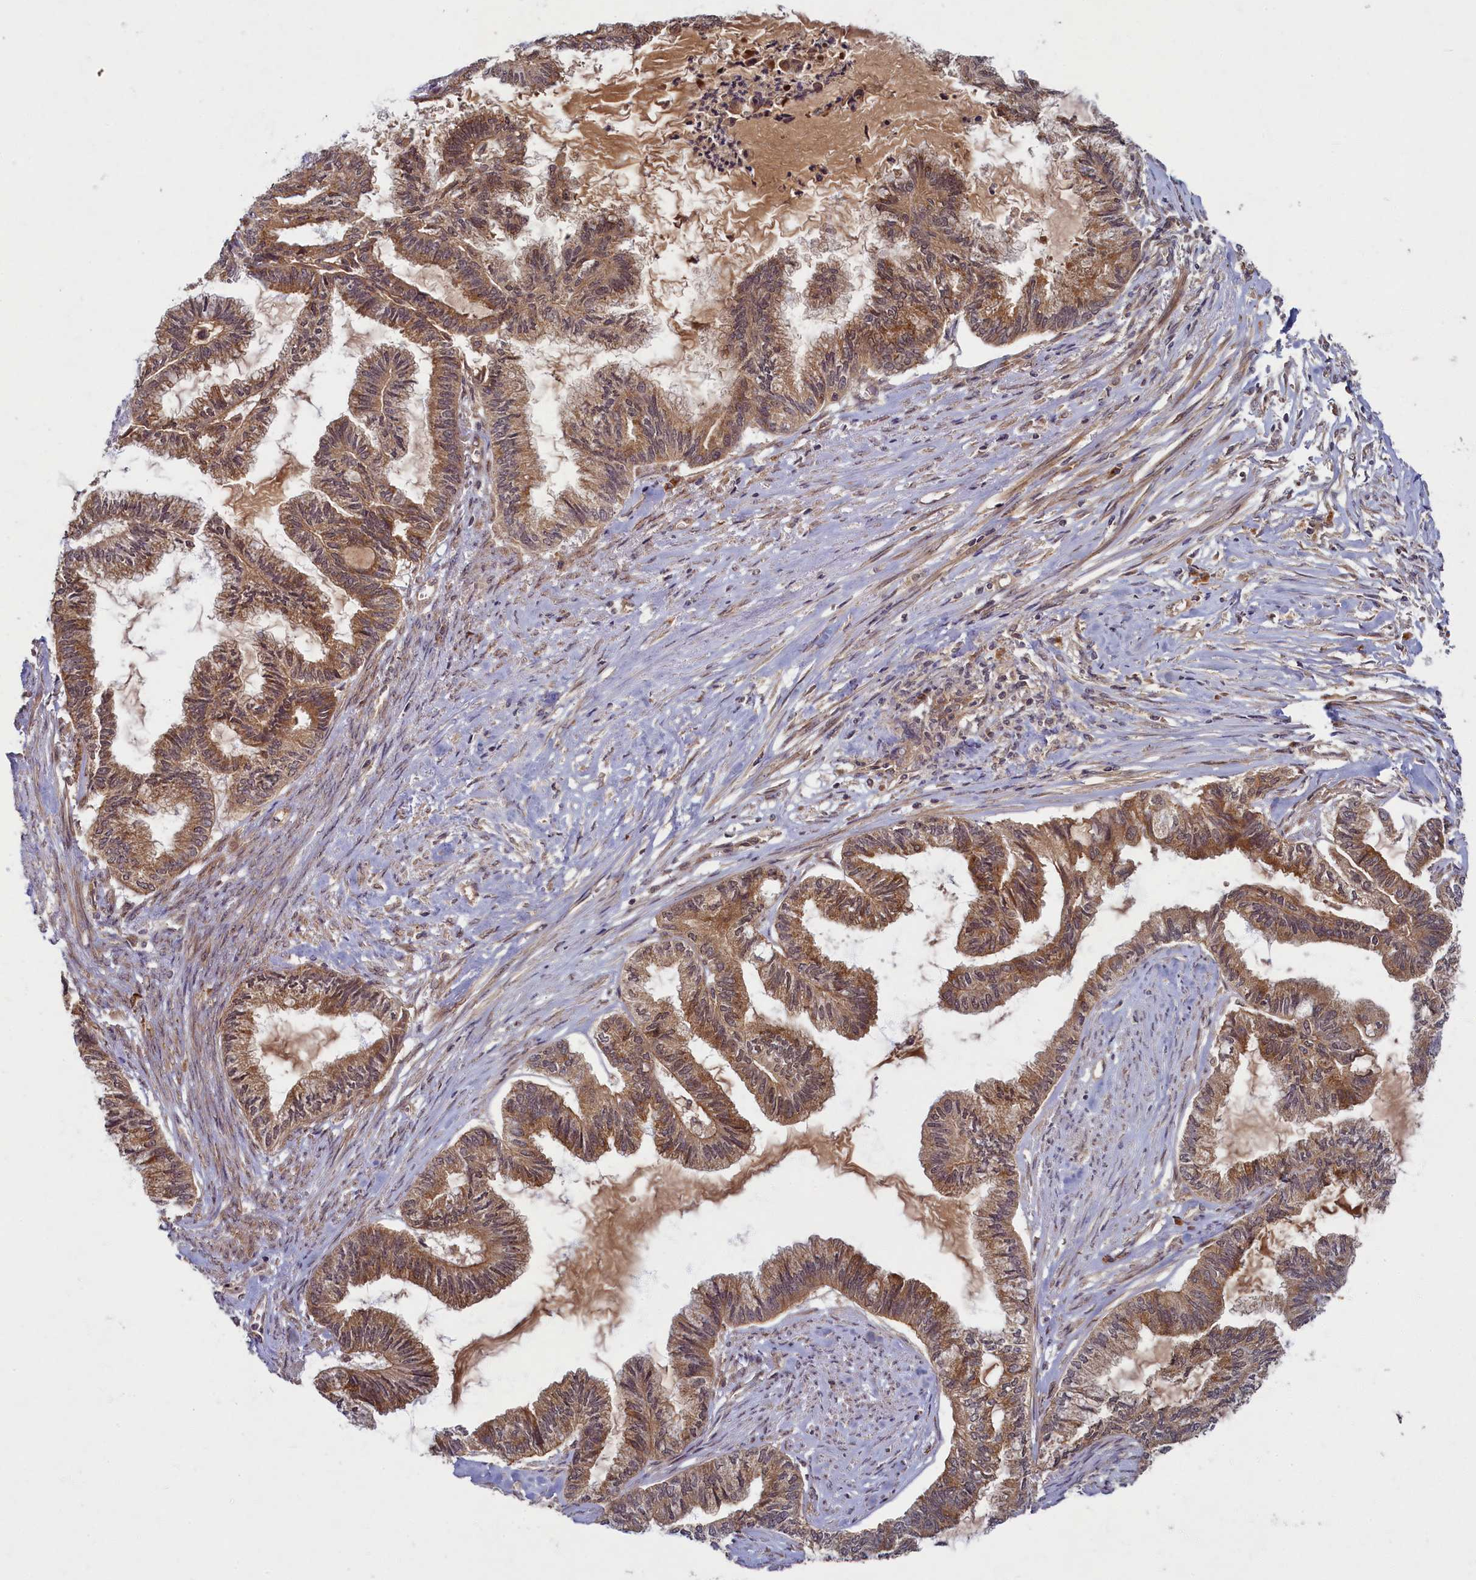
{"staining": {"intensity": "moderate", "quantity": ">75%", "location": "cytoplasmic/membranous"}, "tissue": "endometrial cancer", "cell_type": "Tumor cells", "image_type": "cancer", "snomed": [{"axis": "morphology", "description": "Adenocarcinoma, NOS"}, {"axis": "topography", "description": "Endometrium"}], "caption": "Tumor cells exhibit moderate cytoplasmic/membranous expression in about >75% of cells in endometrial cancer. The staining was performed using DAB, with brown indicating positive protein expression. Nuclei are stained blue with hematoxylin.", "gene": "BICD1", "patient": {"sex": "female", "age": 86}}